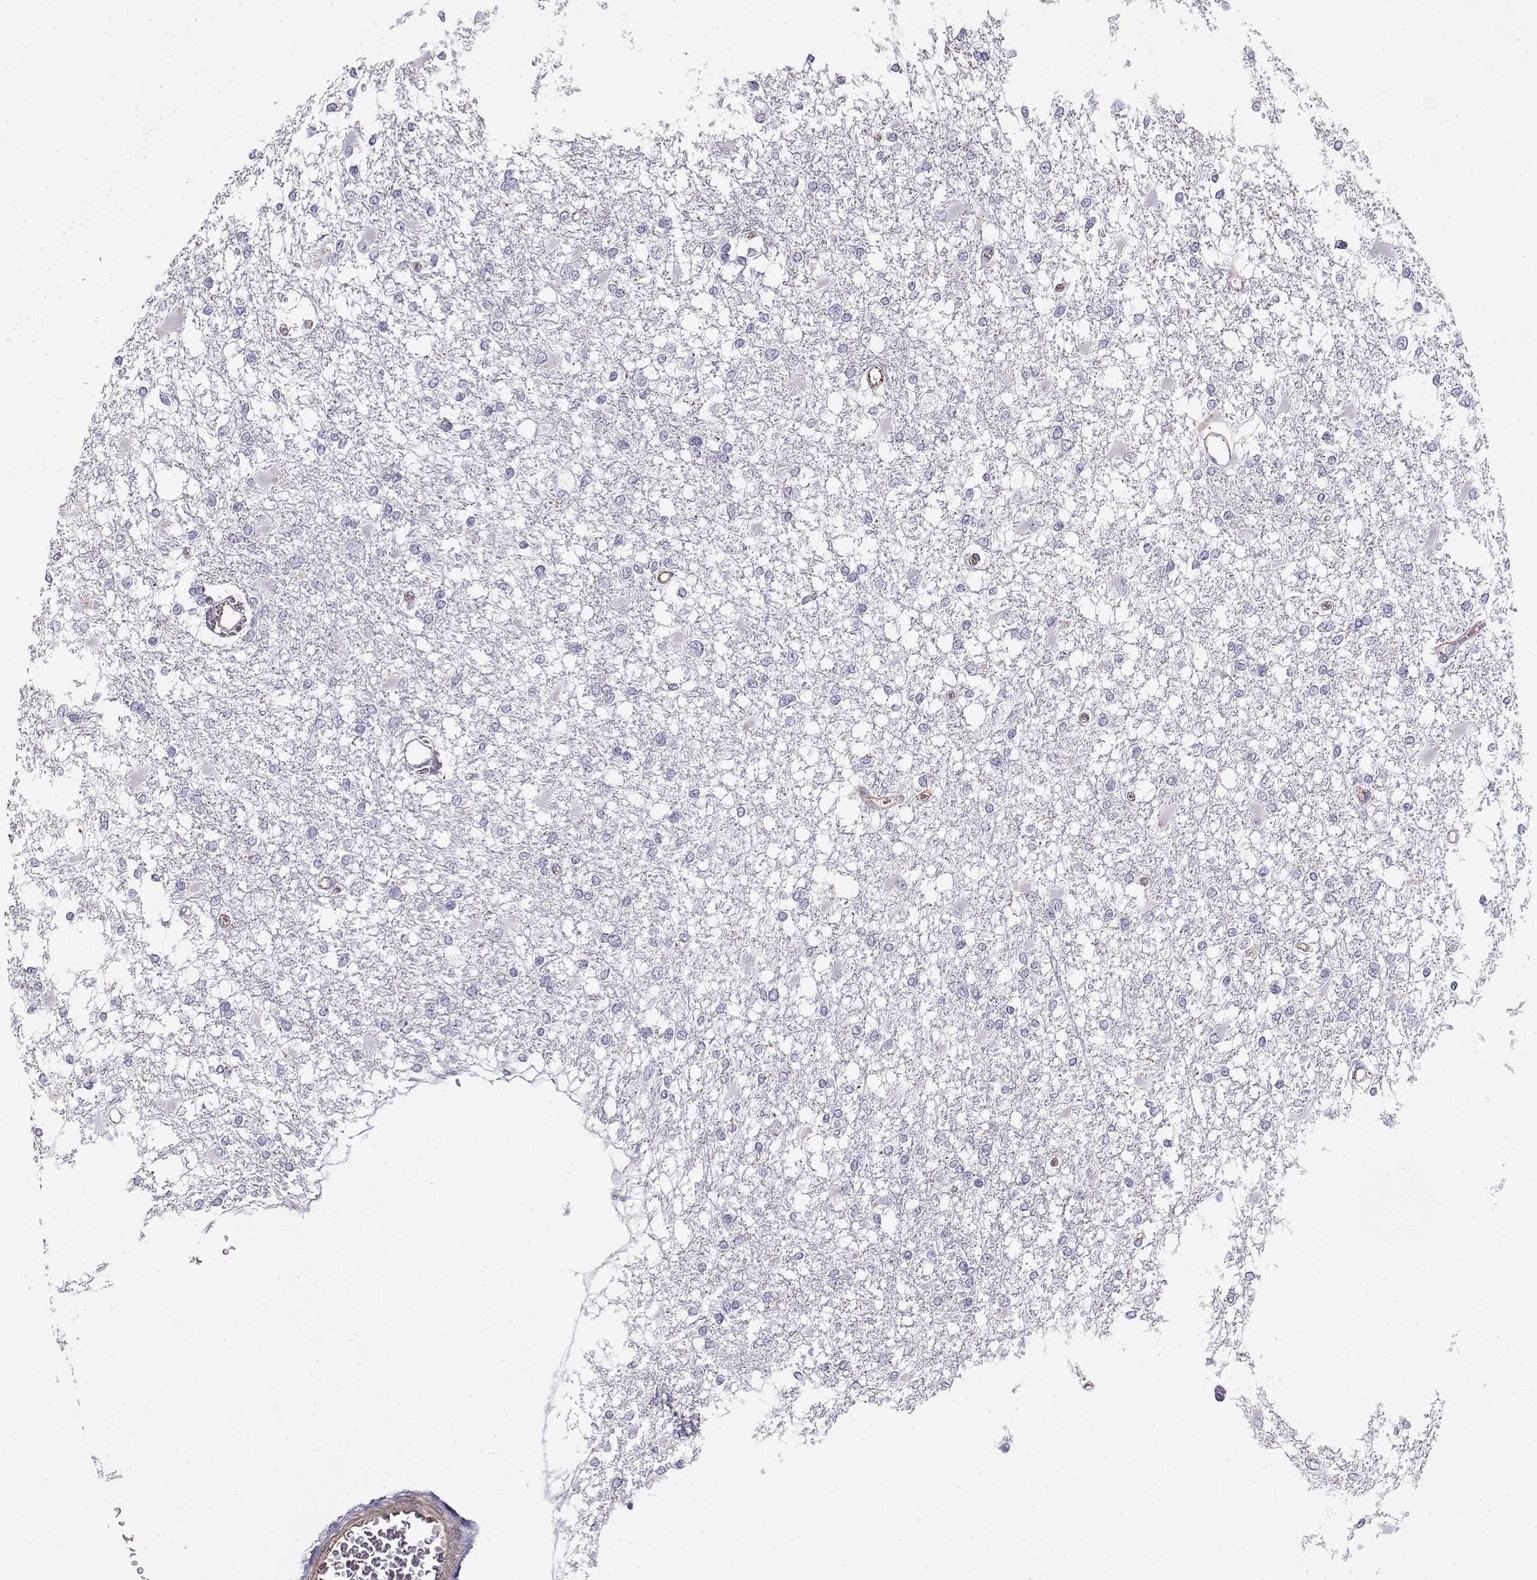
{"staining": {"intensity": "negative", "quantity": "none", "location": "none"}, "tissue": "glioma", "cell_type": "Tumor cells", "image_type": "cancer", "snomed": [{"axis": "morphology", "description": "Glioma, malignant, High grade"}, {"axis": "topography", "description": "Cerebral cortex"}], "caption": "The photomicrograph shows no significant expression in tumor cells of glioma.", "gene": "MYO1A", "patient": {"sex": "male", "age": 79}}